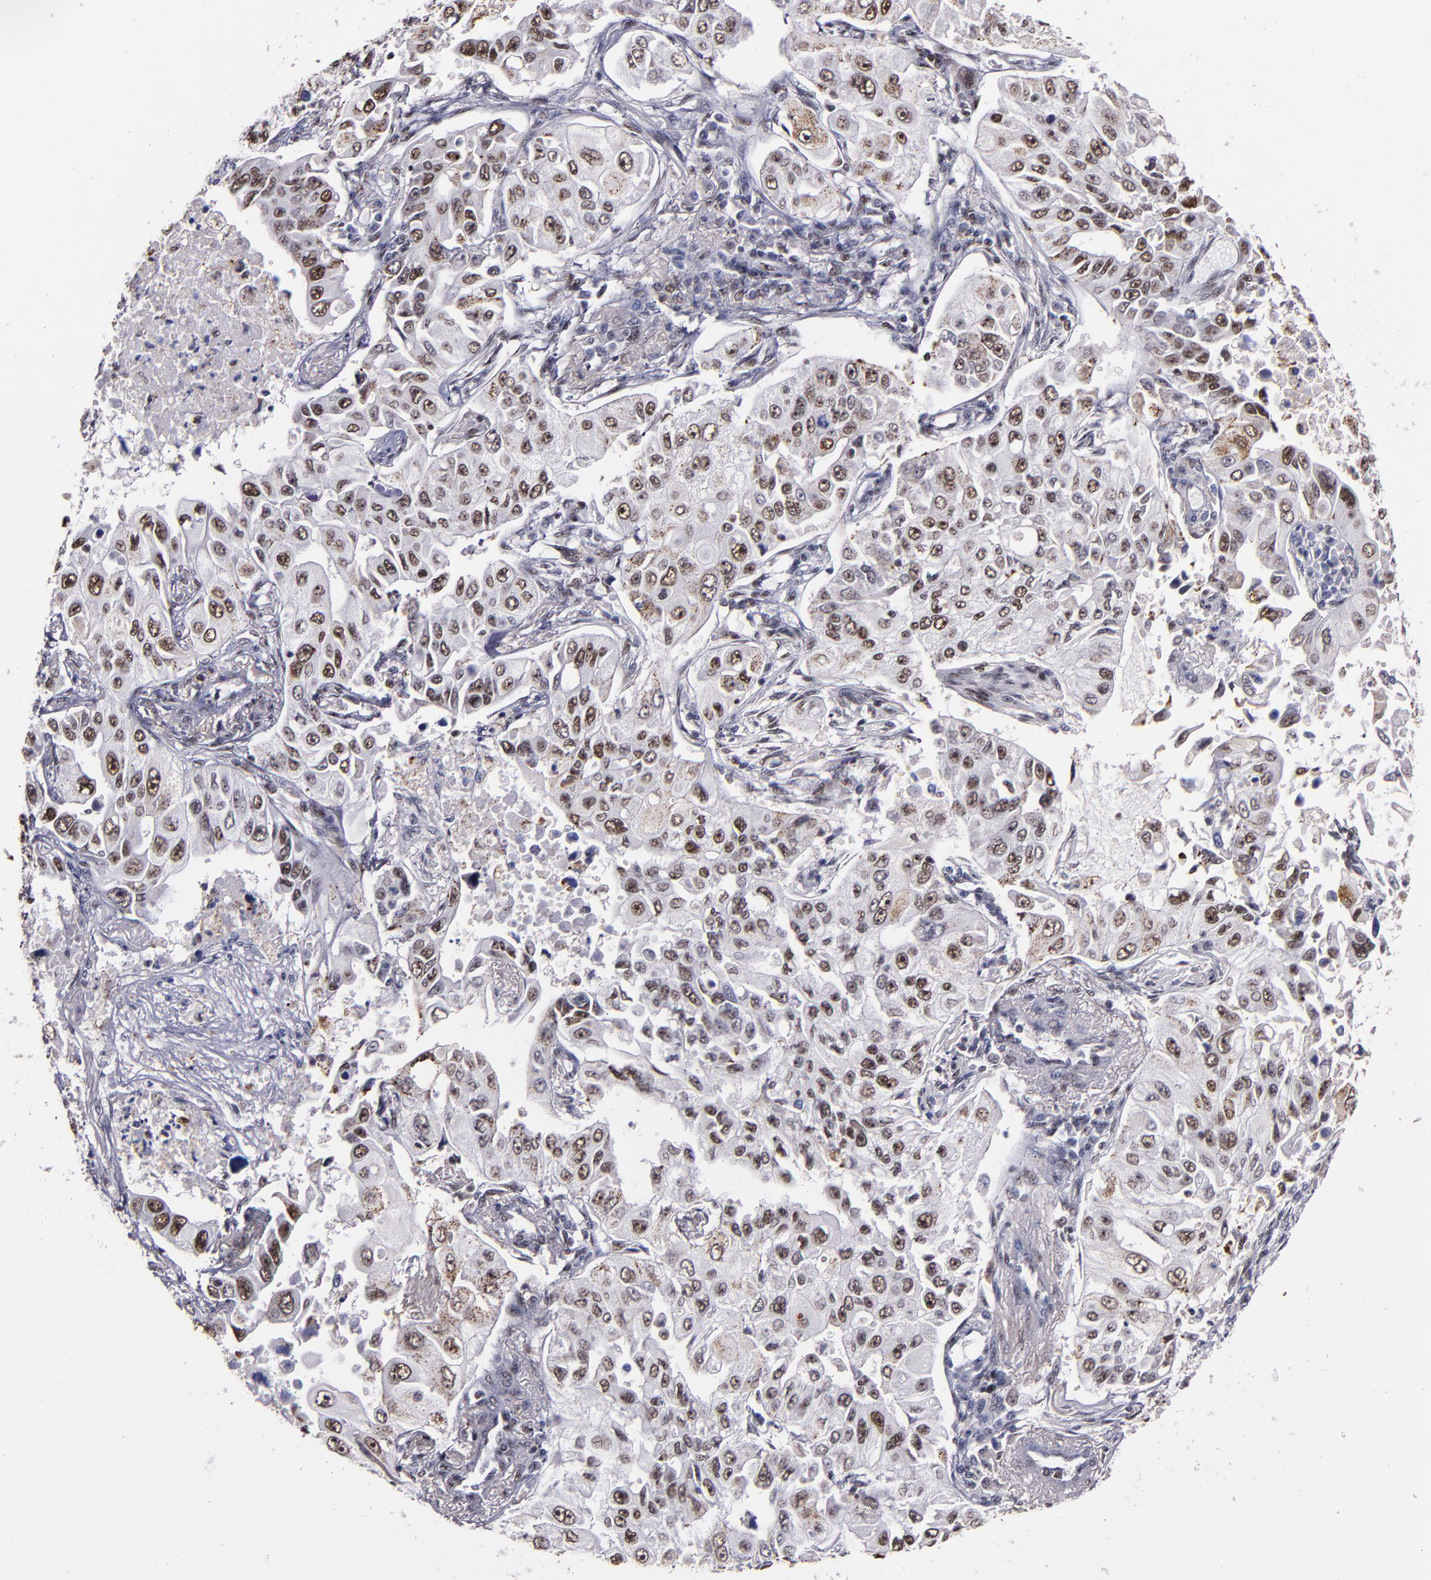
{"staining": {"intensity": "moderate", "quantity": ">75%", "location": "nuclear"}, "tissue": "lung cancer", "cell_type": "Tumor cells", "image_type": "cancer", "snomed": [{"axis": "morphology", "description": "Adenocarcinoma, NOS"}, {"axis": "topography", "description": "Lung"}], "caption": "Immunohistochemical staining of human lung adenocarcinoma displays moderate nuclear protein staining in approximately >75% of tumor cells. (DAB = brown stain, brightfield microscopy at high magnification).", "gene": "PPP4R3A", "patient": {"sex": "male", "age": 84}}